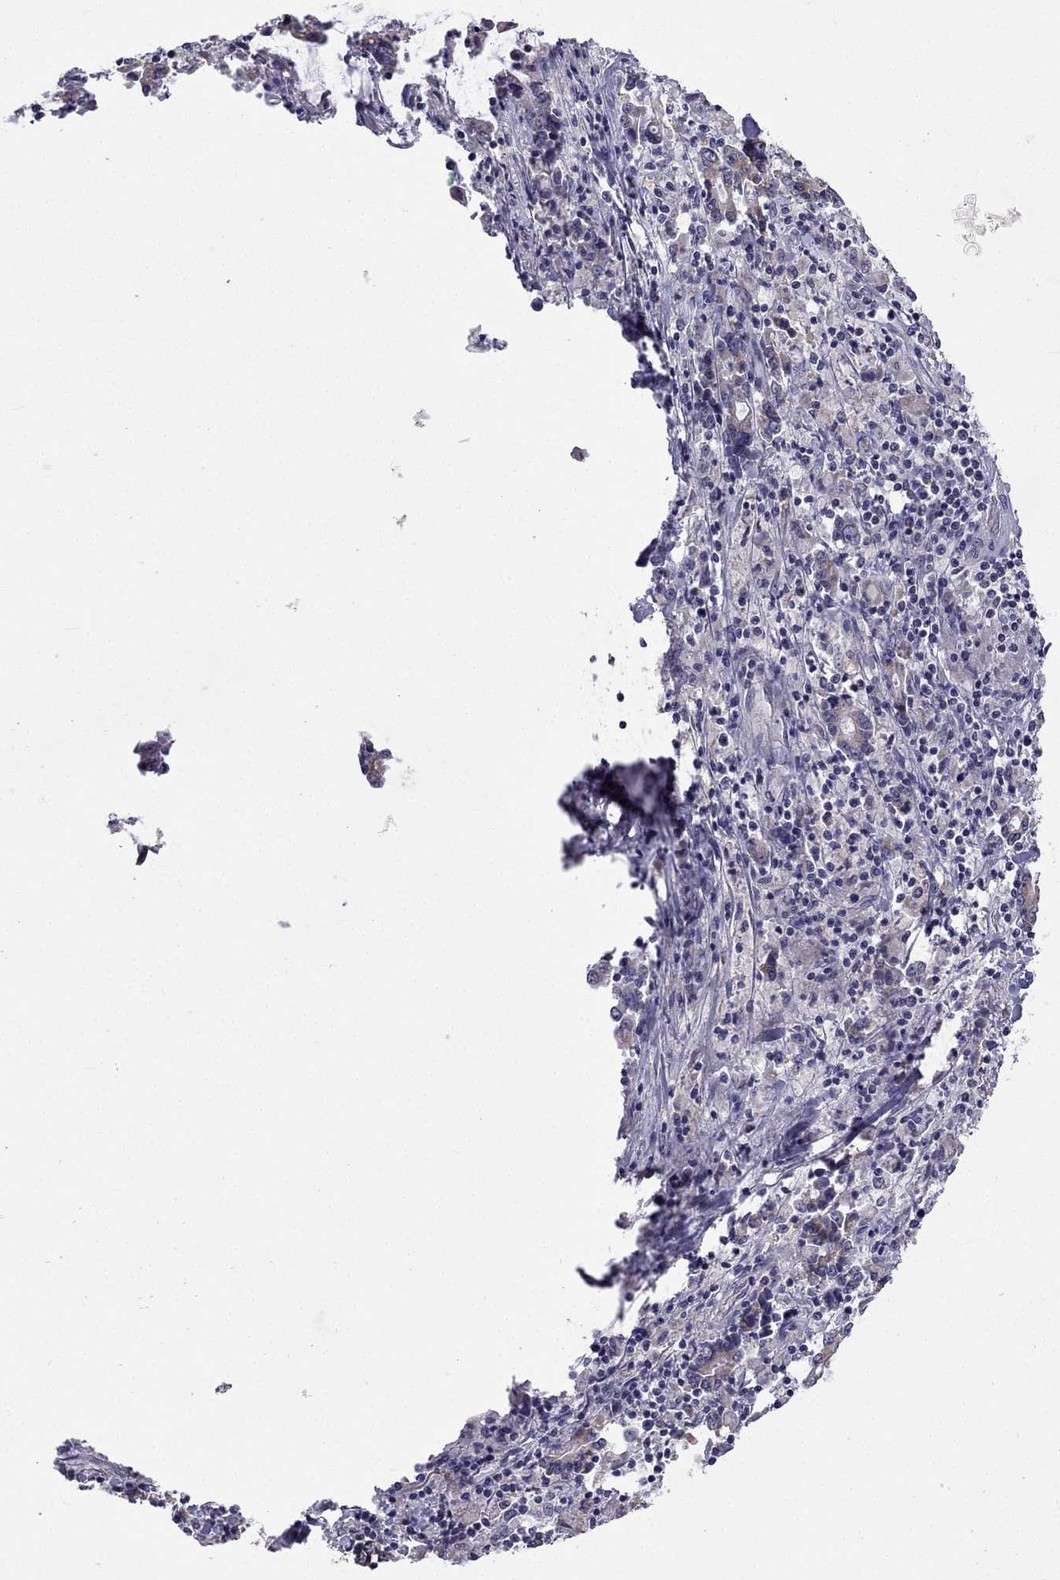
{"staining": {"intensity": "negative", "quantity": "none", "location": "none"}, "tissue": "stomach cancer", "cell_type": "Tumor cells", "image_type": "cancer", "snomed": [{"axis": "morphology", "description": "Adenocarcinoma, NOS"}, {"axis": "topography", "description": "Stomach, upper"}], "caption": "The photomicrograph exhibits no significant positivity in tumor cells of stomach cancer (adenocarcinoma).", "gene": "C5orf49", "patient": {"sex": "male", "age": 68}}